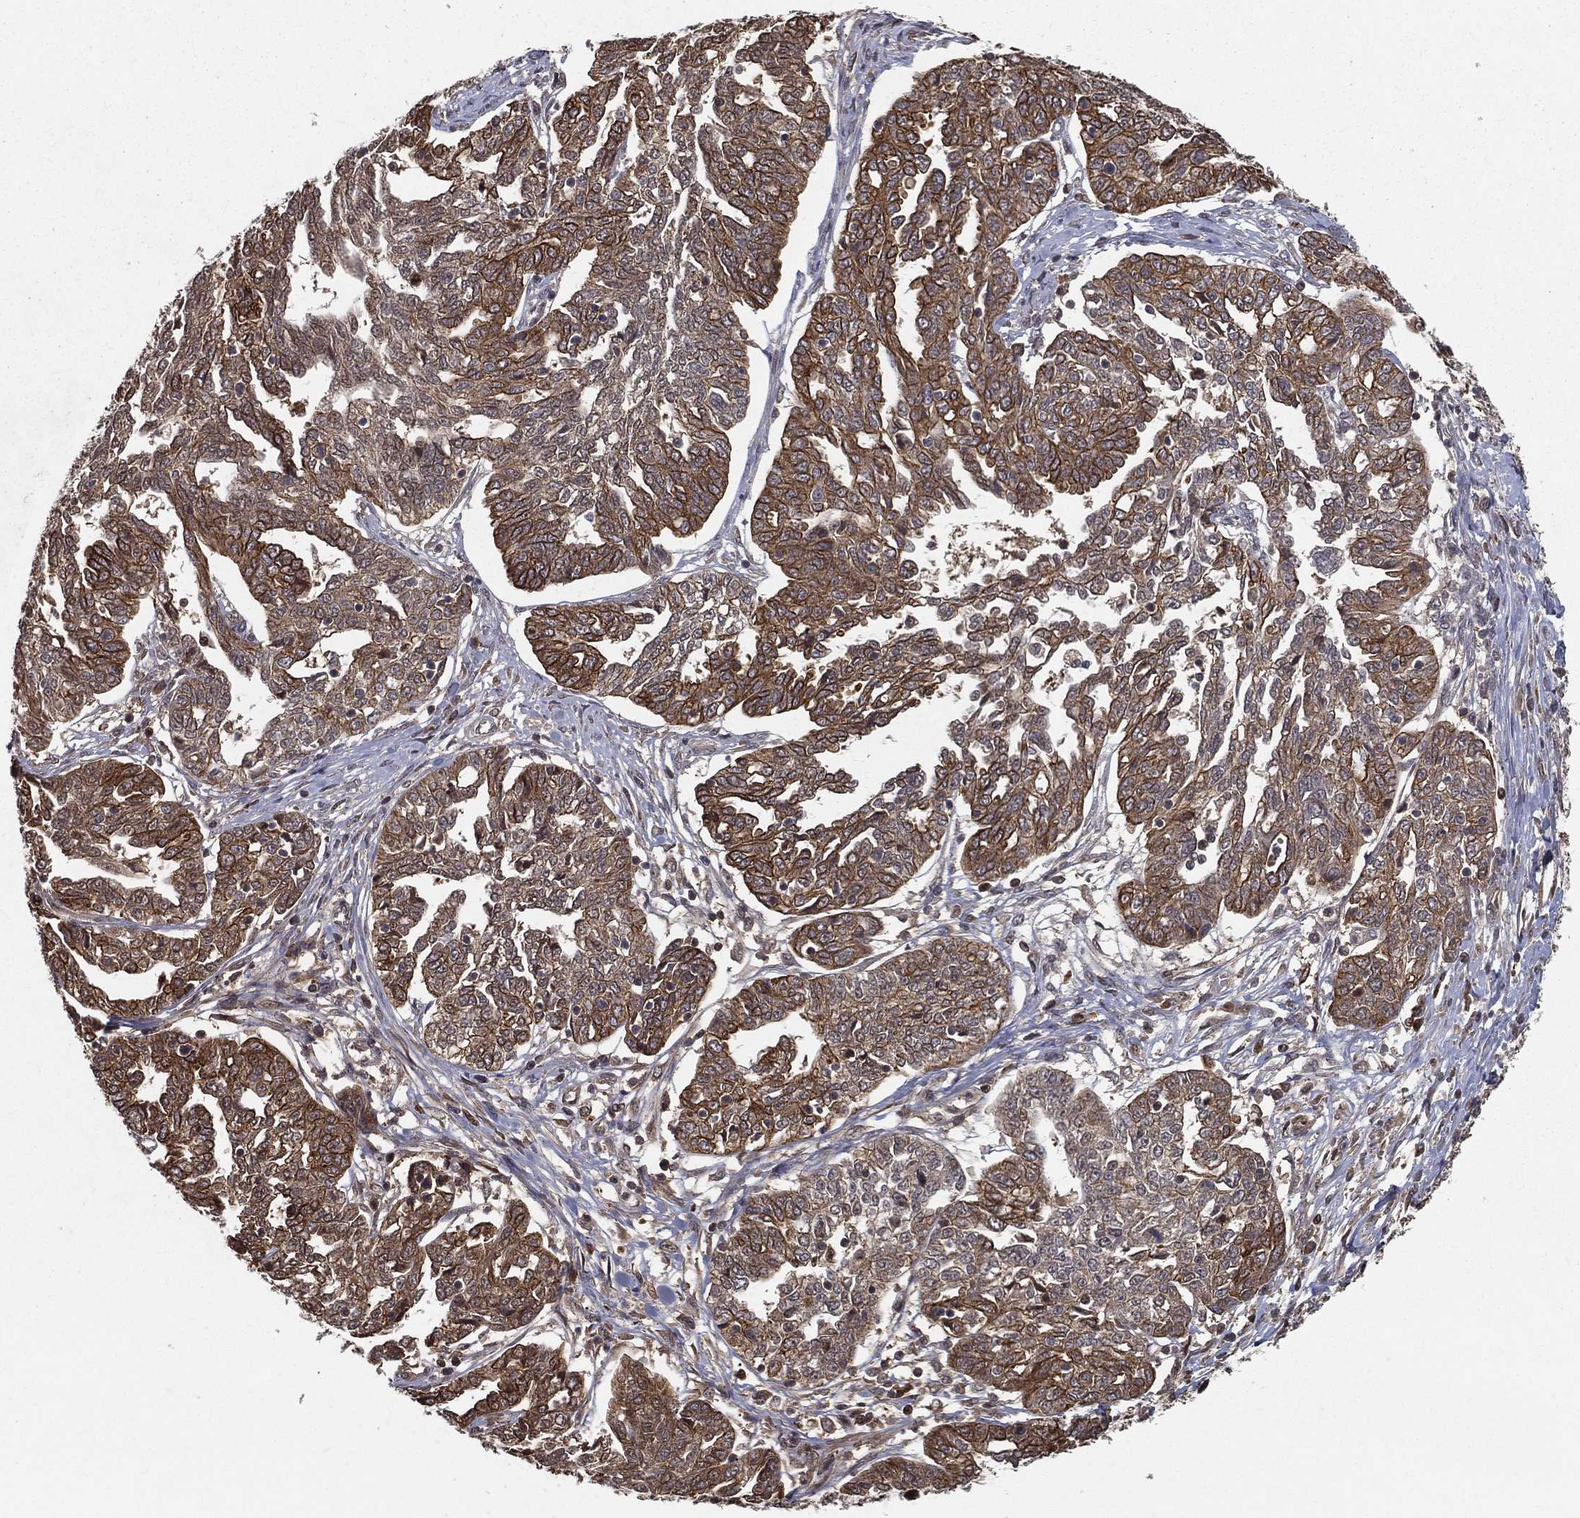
{"staining": {"intensity": "strong", "quantity": "25%-75%", "location": "cytoplasmic/membranous"}, "tissue": "ovarian cancer", "cell_type": "Tumor cells", "image_type": "cancer", "snomed": [{"axis": "morphology", "description": "Cystadenocarcinoma, serous, NOS"}, {"axis": "topography", "description": "Ovary"}], "caption": "Tumor cells show high levels of strong cytoplasmic/membranous positivity in approximately 25%-75% of cells in ovarian serous cystadenocarcinoma.", "gene": "SLC6A6", "patient": {"sex": "female", "age": 67}}